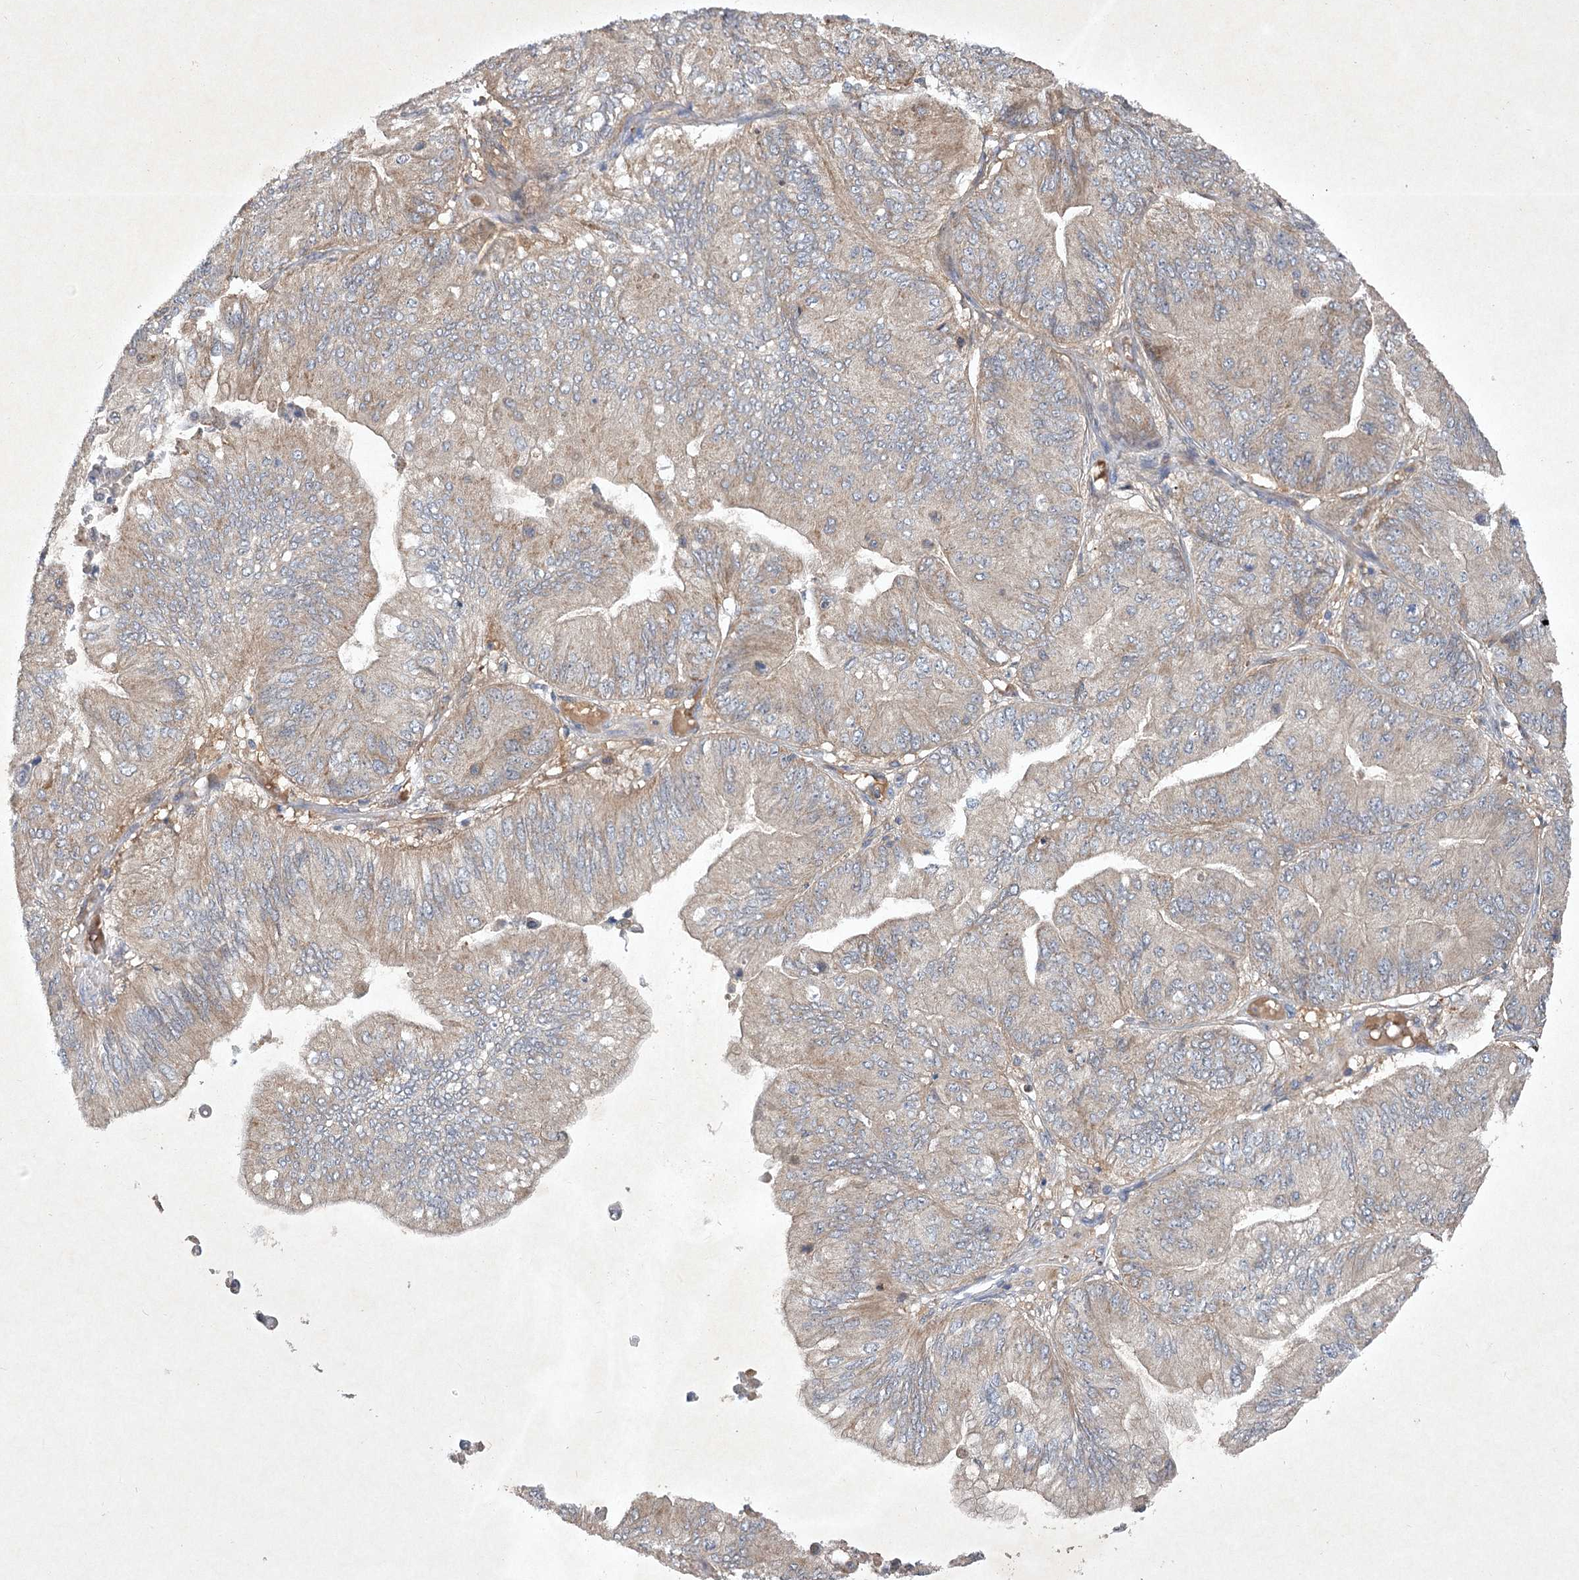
{"staining": {"intensity": "moderate", "quantity": "<25%", "location": "cytoplasmic/membranous"}, "tissue": "ovarian cancer", "cell_type": "Tumor cells", "image_type": "cancer", "snomed": [{"axis": "morphology", "description": "Cystadenocarcinoma, mucinous, NOS"}, {"axis": "topography", "description": "Ovary"}], "caption": "Immunohistochemistry micrograph of neoplastic tissue: human ovarian cancer (mucinous cystadenocarcinoma) stained using IHC shows low levels of moderate protein expression localized specifically in the cytoplasmic/membranous of tumor cells, appearing as a cytoplasmic/membranous brown color.", "gene": "PYROXD2", "patient": {"sex": "female", "age": 61}}